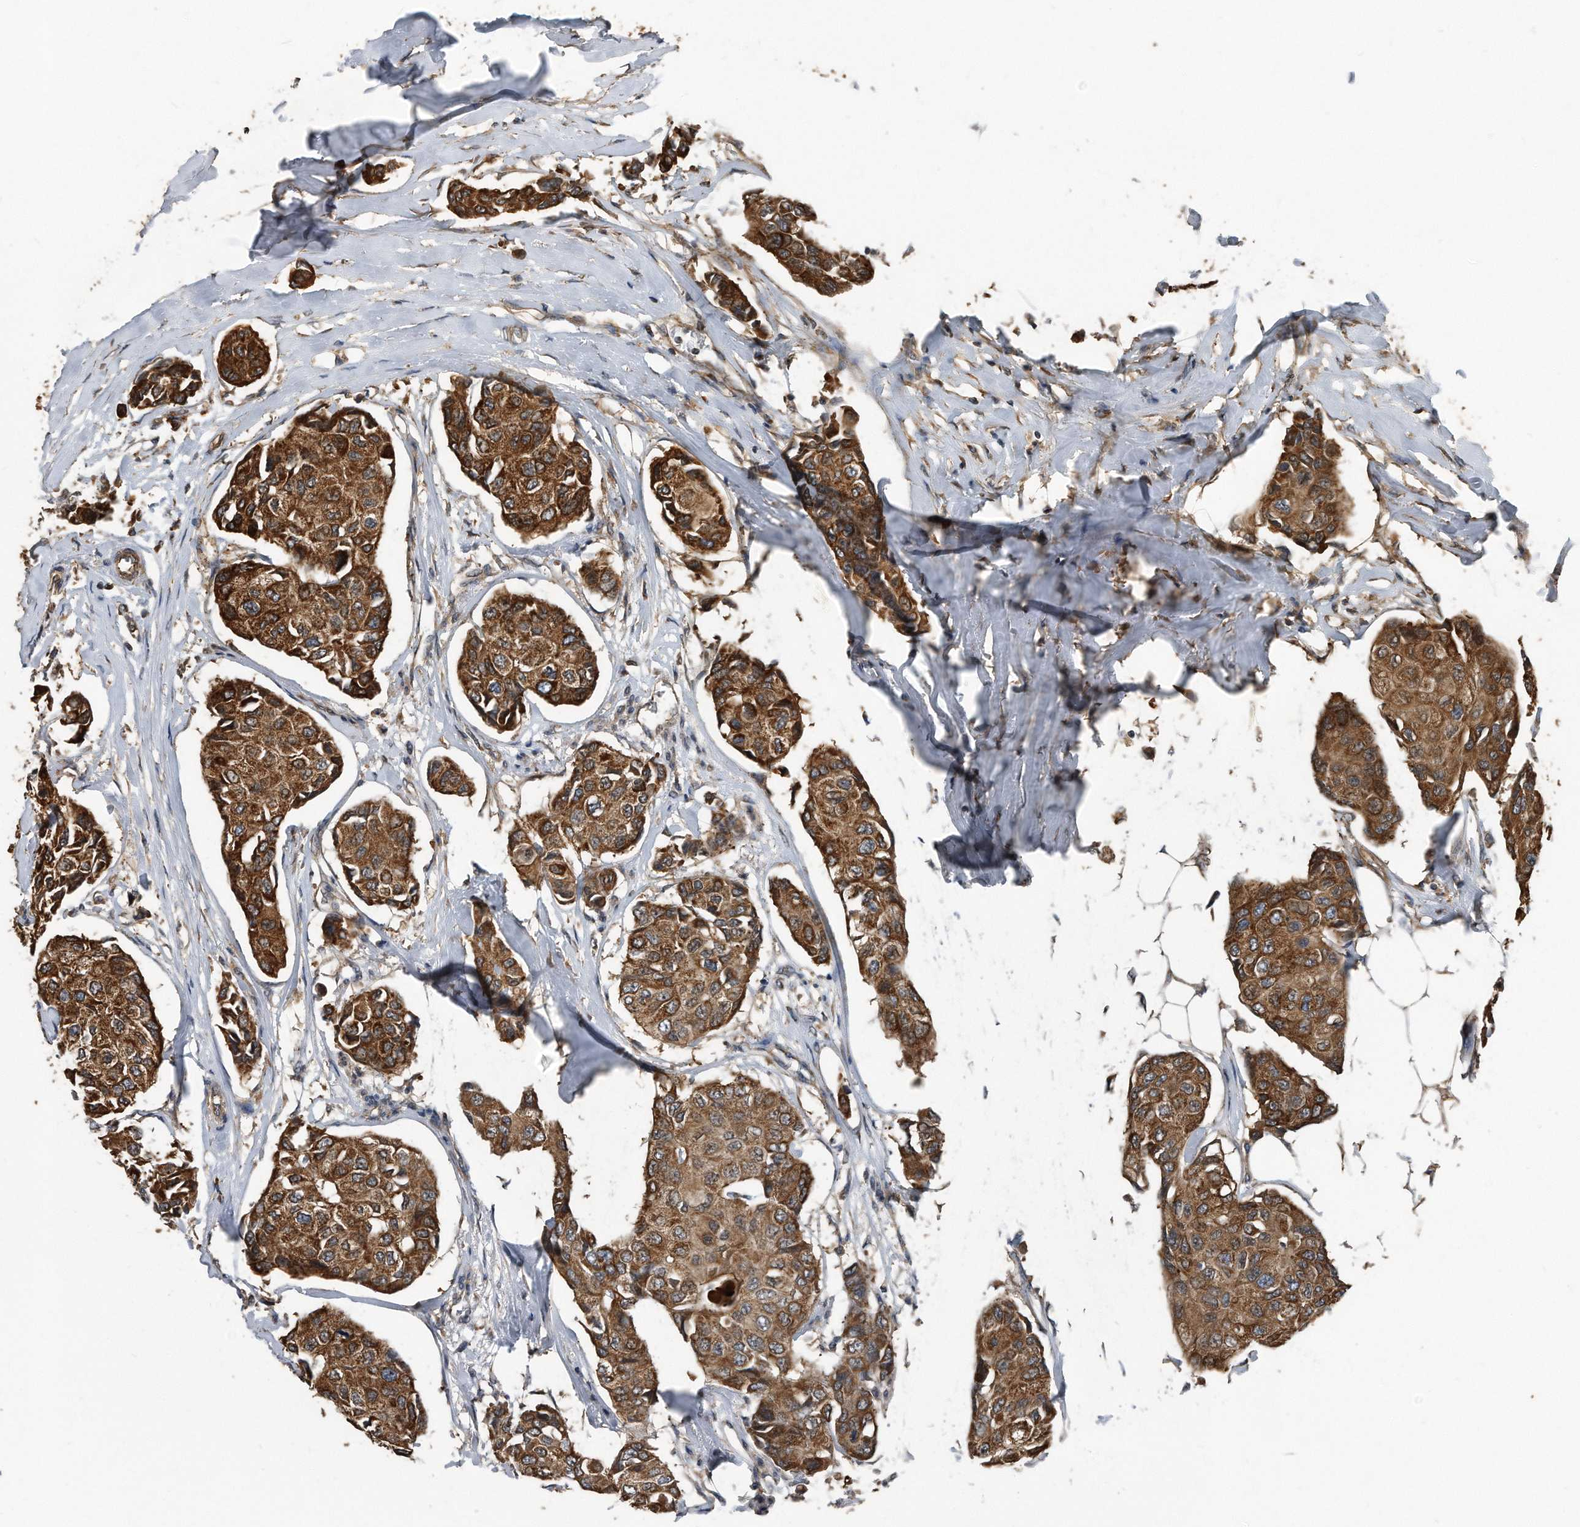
{"staining": {"intensity": "strong", "quantity": ">75%", "location": "cytoplasmic/membranous"}, "tissue": "breast cancer", "cell_type": "Tumor cells", "image_type": "cancer", "snomed": [{"axis": "morphology", "description": "Duct carcinoma"}, {"axis": "topography", "description": "Breast"}], "caption": "There is high levels of strong cytoplasmic/membranous expression in tumor cells of breast cancer (intraductal carcinoma), as demonstrated by immunohistochemical staining (brown color).", "gene": "FAM136A", "patient": {"sex": "female", "age": 80}}